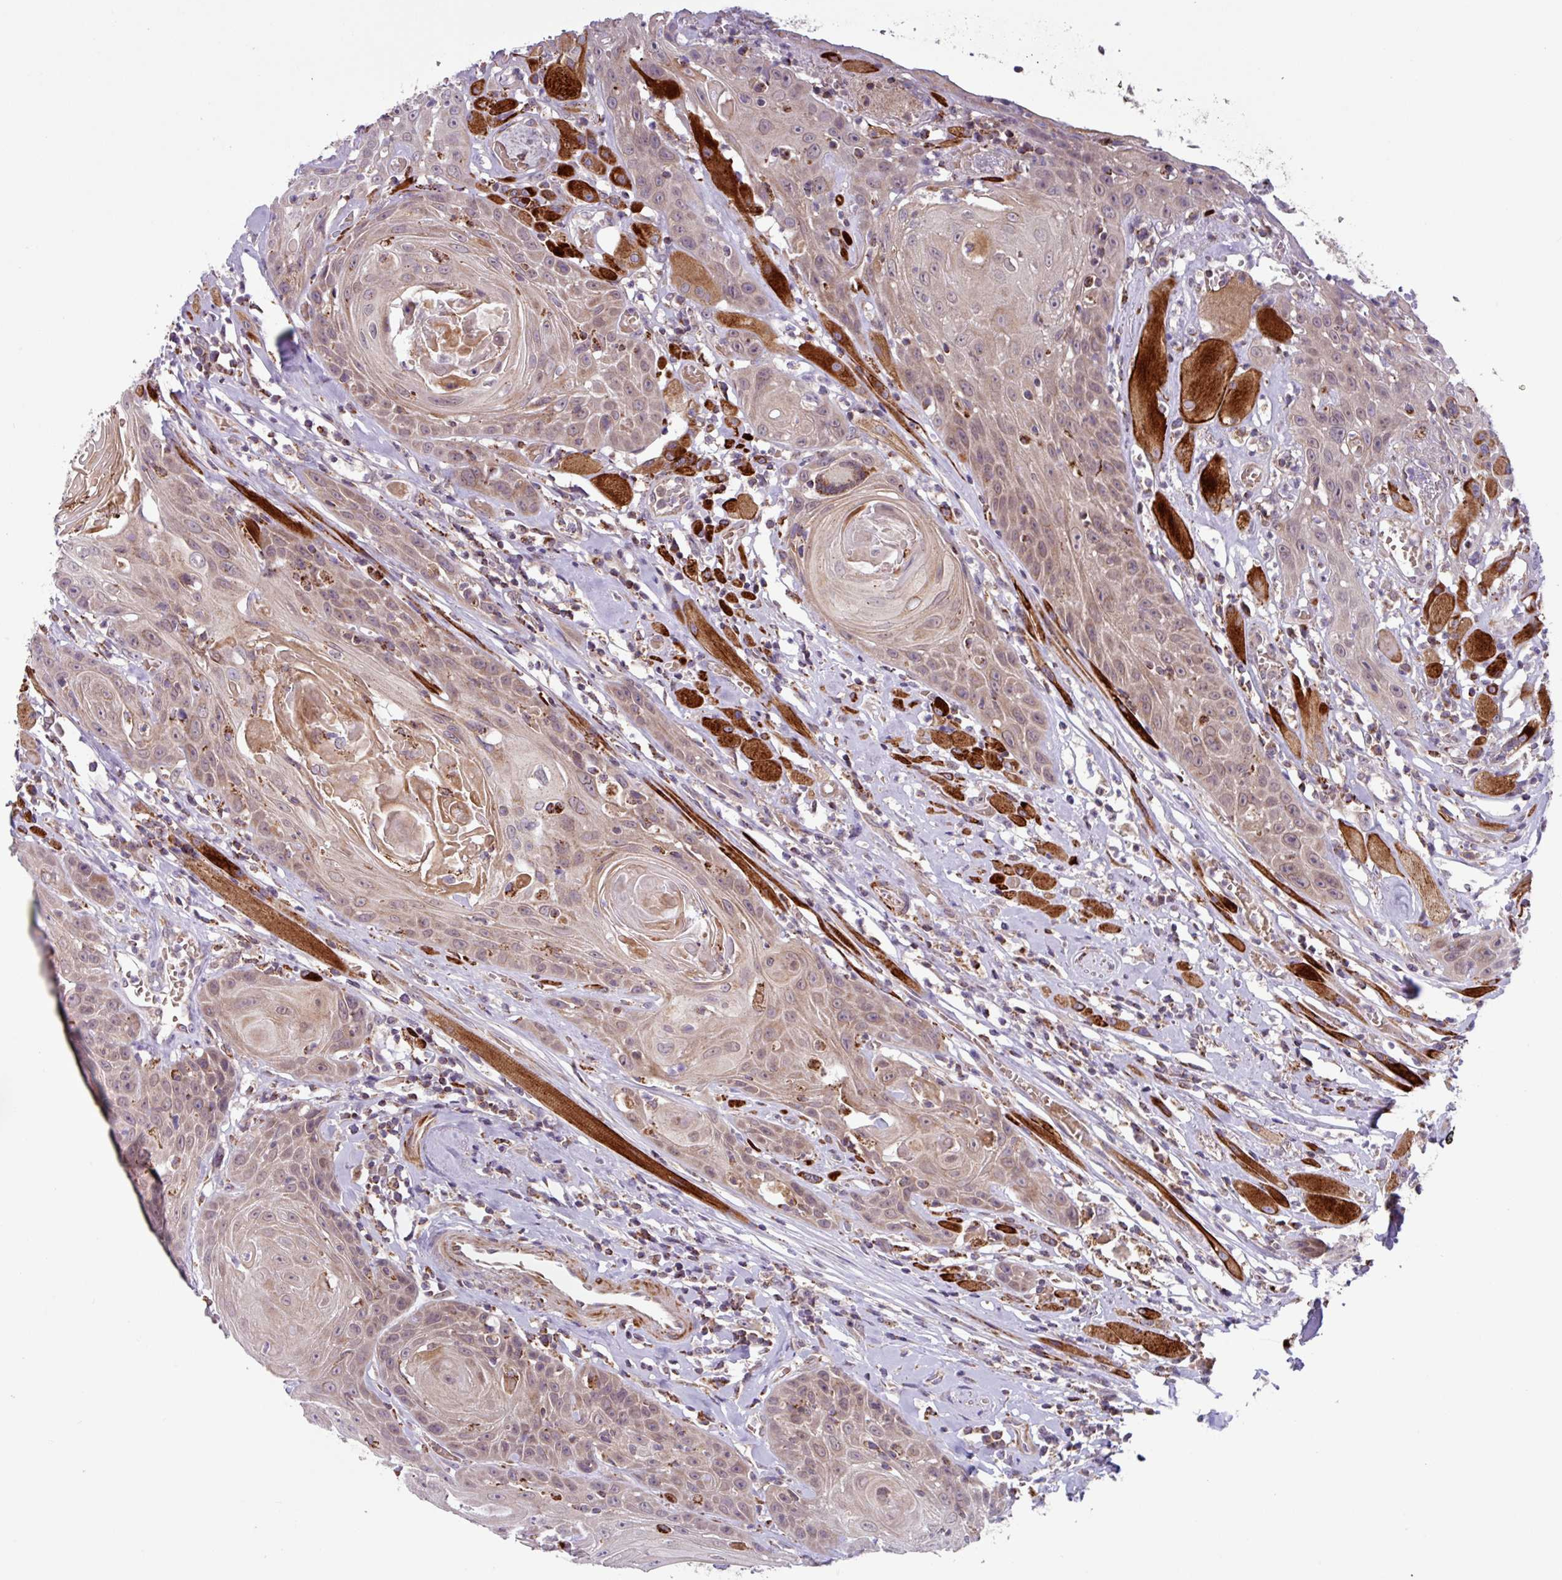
{"staining": {"intensity": "weak", "quantity": ">75%", "location": "cytoplasmic/membranous"}, "tissue": "head and neck cancer", "cell_type": "Tumor cells", "image_type": "cancer", "snomed": [{"axis": "morphology", "description": "Squamous cell carcinoma, NOS"}, {"axis": "topography", "description": "Head-Neck"}], "caption": "A histopathology image of human head and neck cancer stained for a protein exhibits weak cytoplasmic/membranous brown staining in tumor cells. (brown staining indicates protein expression, while blue staining denotes nuclei).", "gene": "AKIRIN1", "patient": {"sex": "female", "age": 59}}